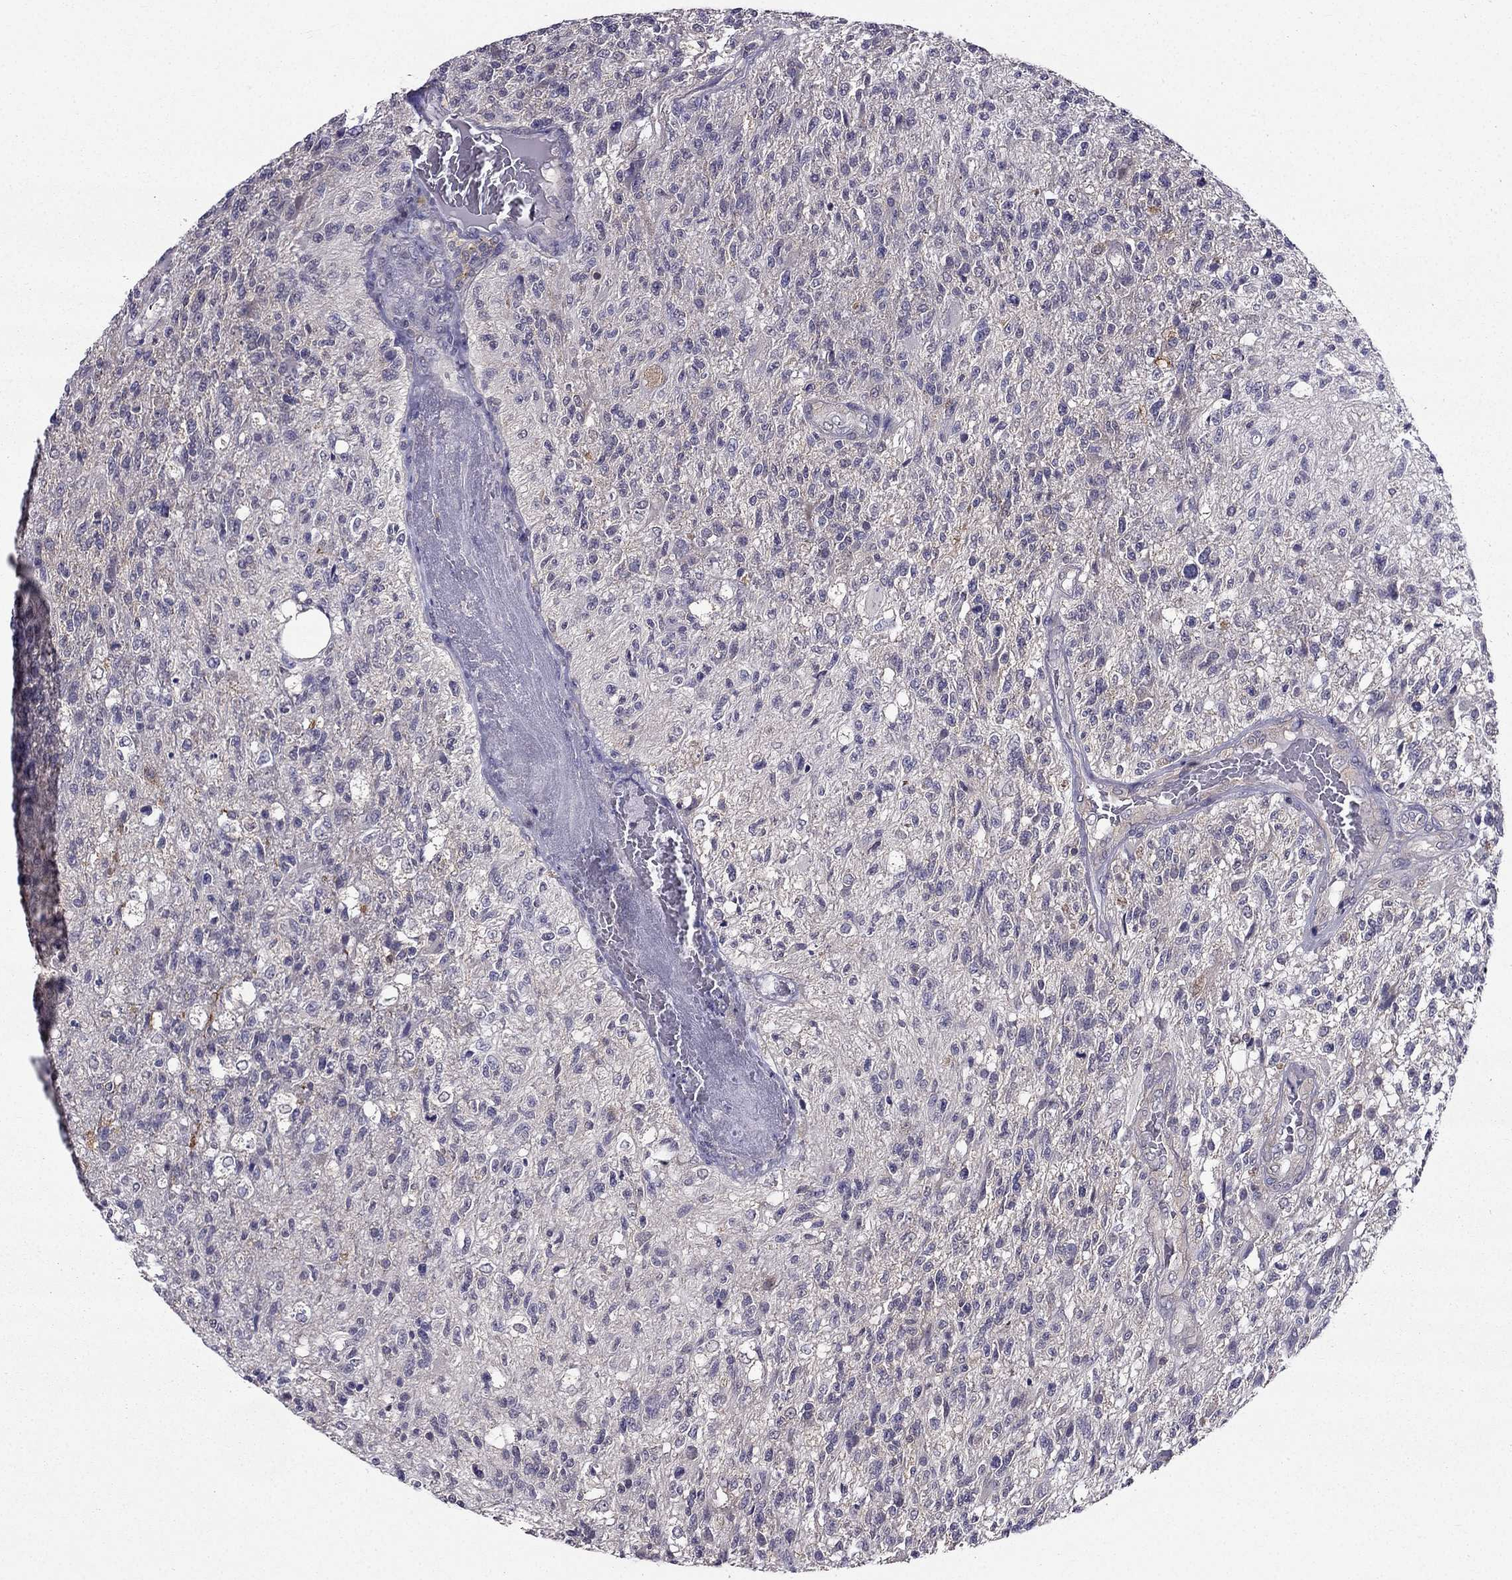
{"staining": {"intensity": "negative", "quantity": "none", "location": "none"}, "tissue": "glioma", "cell_type": "Tumor cells", "image_type": "cancer", "snomed": [{"axis": "morphology", "description": "Glioma, malignant, High grade"}, {"axis": "topography", "description": "Brain"}], "caption": "This photomicrograph is of glioma stained with immunohistochemistry to label a protein in brown with the nuclei are counter-stained blue. There is no staining in tumor cells. Nuclei are stained in blue.", "gene": "AAK1", "patient": {"sex": "male", "age": 56}}